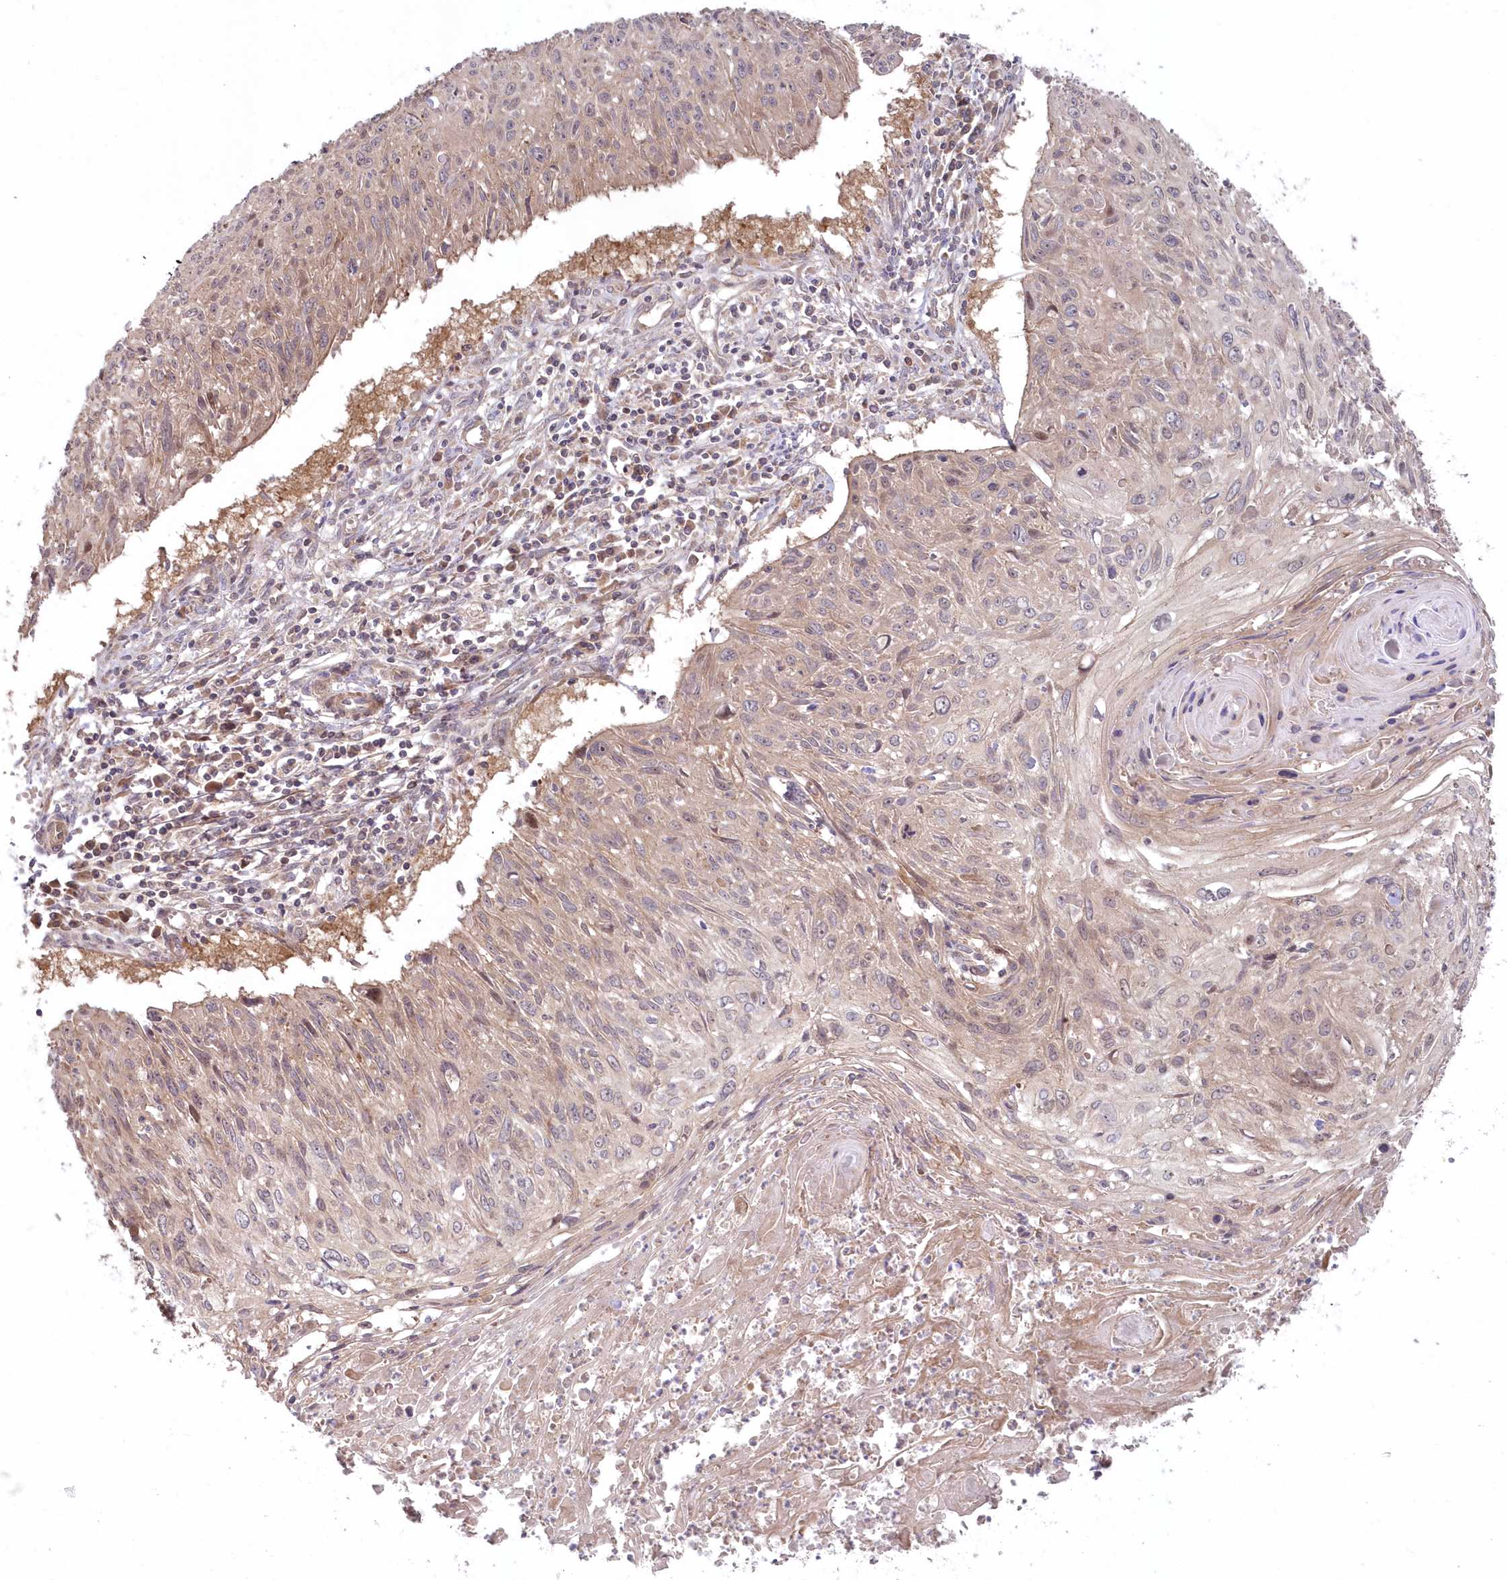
{"staining": {"intensity": "weak", "quantity": "<25%", "location": "cytoplasmic/membranous"}, "tissue": "cervical cancer", "cell_type": "Tumor cells", "image_type": "cancer", "snomed": [{"axis": "morphology", "description": "Squamous cell carcinoma, NOS"}, {"axis": "topography", "description": "Cervix"}], "caption": "Tumor cells are negative for protein expression in human squamous cell carcinoma (cervical). (Immunohistochemistry (ihc), brightfield microscopy, high magnification).", "gene": "TBCA", "patient": {"sex": "female", "age": 51}}